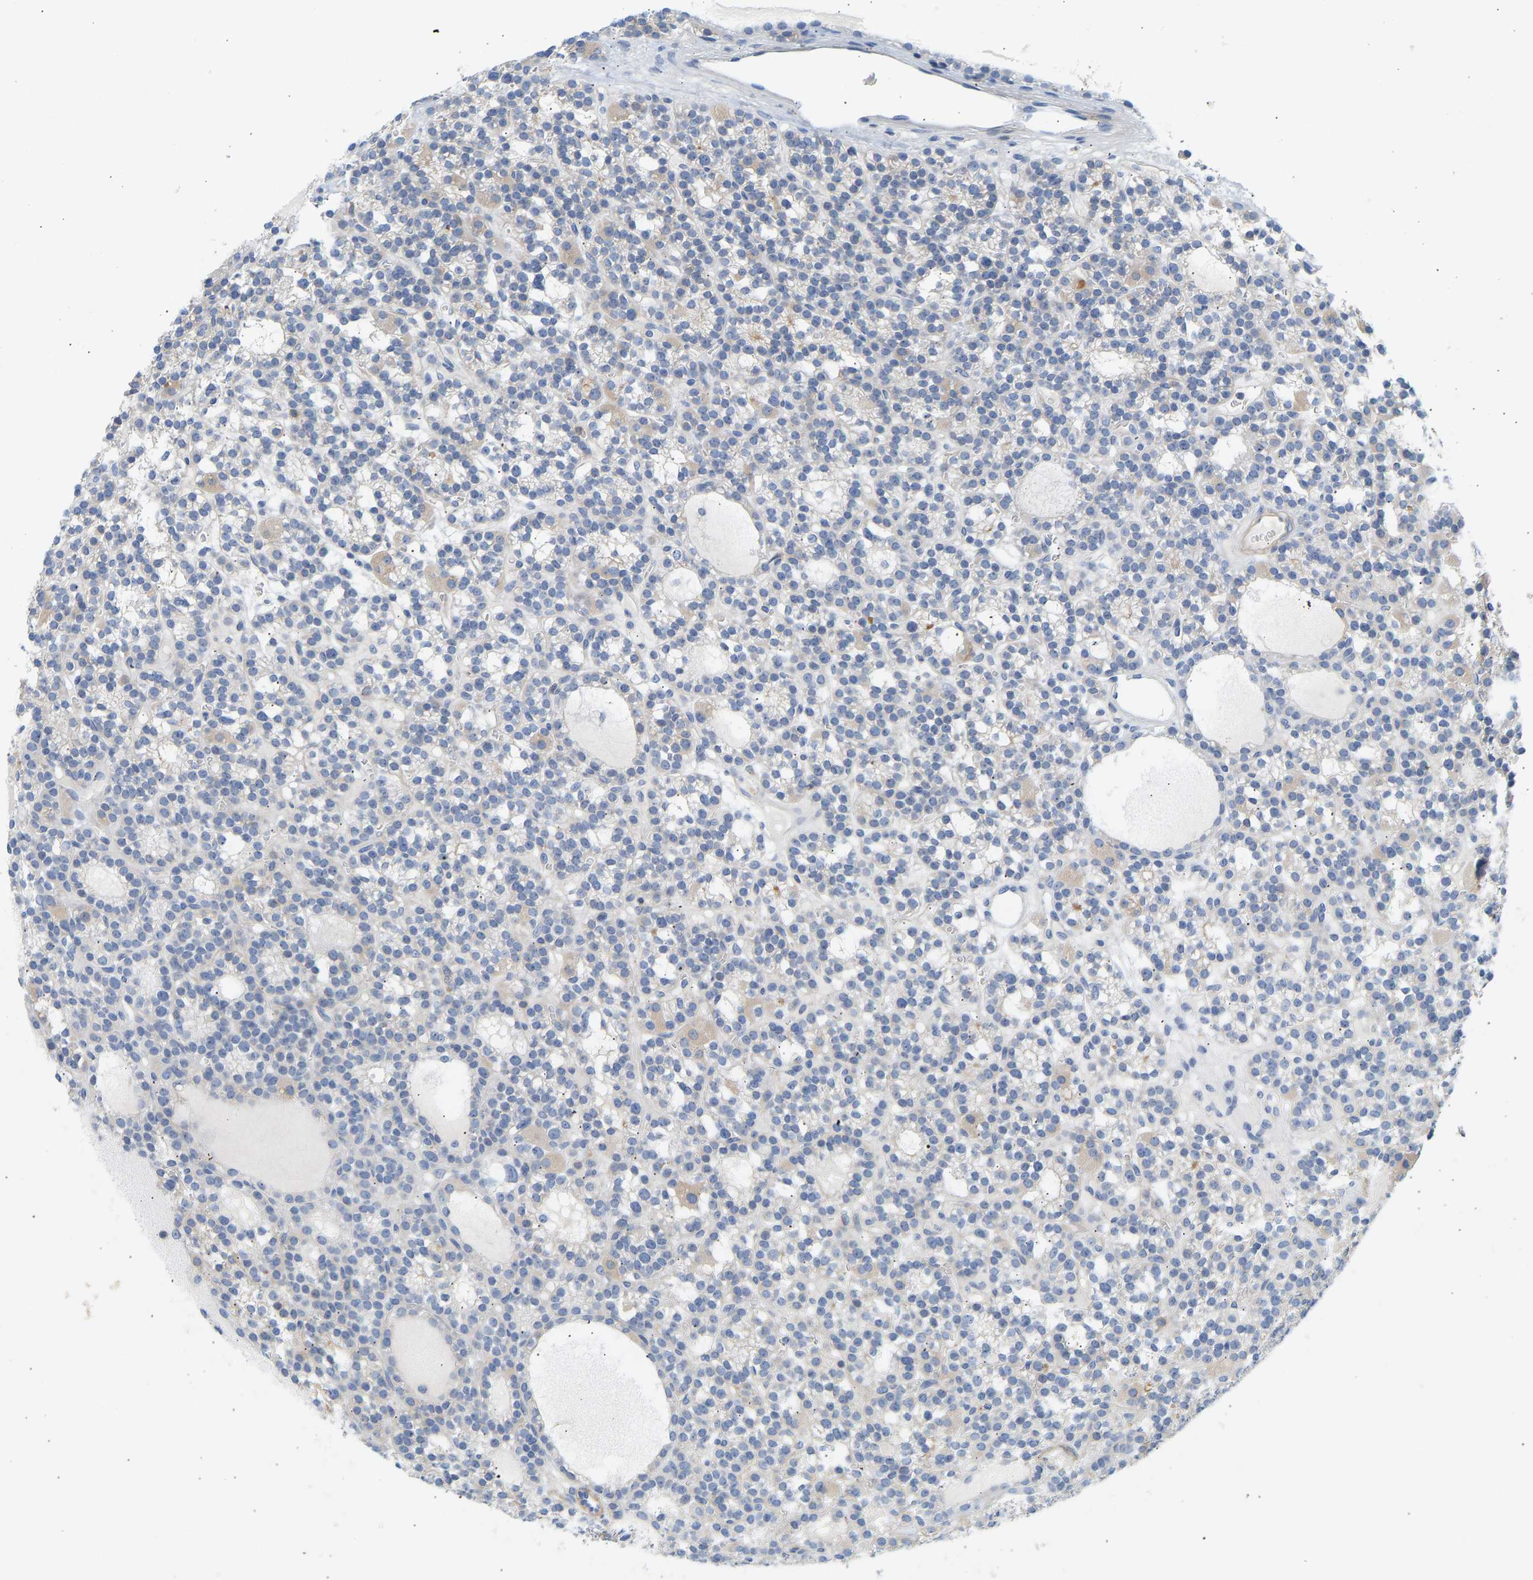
{"staining": {"intensity": "moderate", "quantity": "<25%", "location": "cytoplasmic/membranous"}, "tissue": "parathyroid gland", "cell_type": "Glandular cells", "image_type": "normal", "snomed": [{"axis": "morphology", "description": "Normal tissue, NOS"}, {"axis": "morphology", "description": "Adenoma, NOS"}, {"axis": "topography", "description": "Parathyroid gland"}], "caption": "Protein expression analysis of benign parathyroid gland reveals moderate cytoplasmic/membranous positivity in about <25% of glandular cells. (Brightfield microscopy of DAB IHC at high magnification).", "gene": "BVES", "patient": {"sex": "female", "age": 58}}